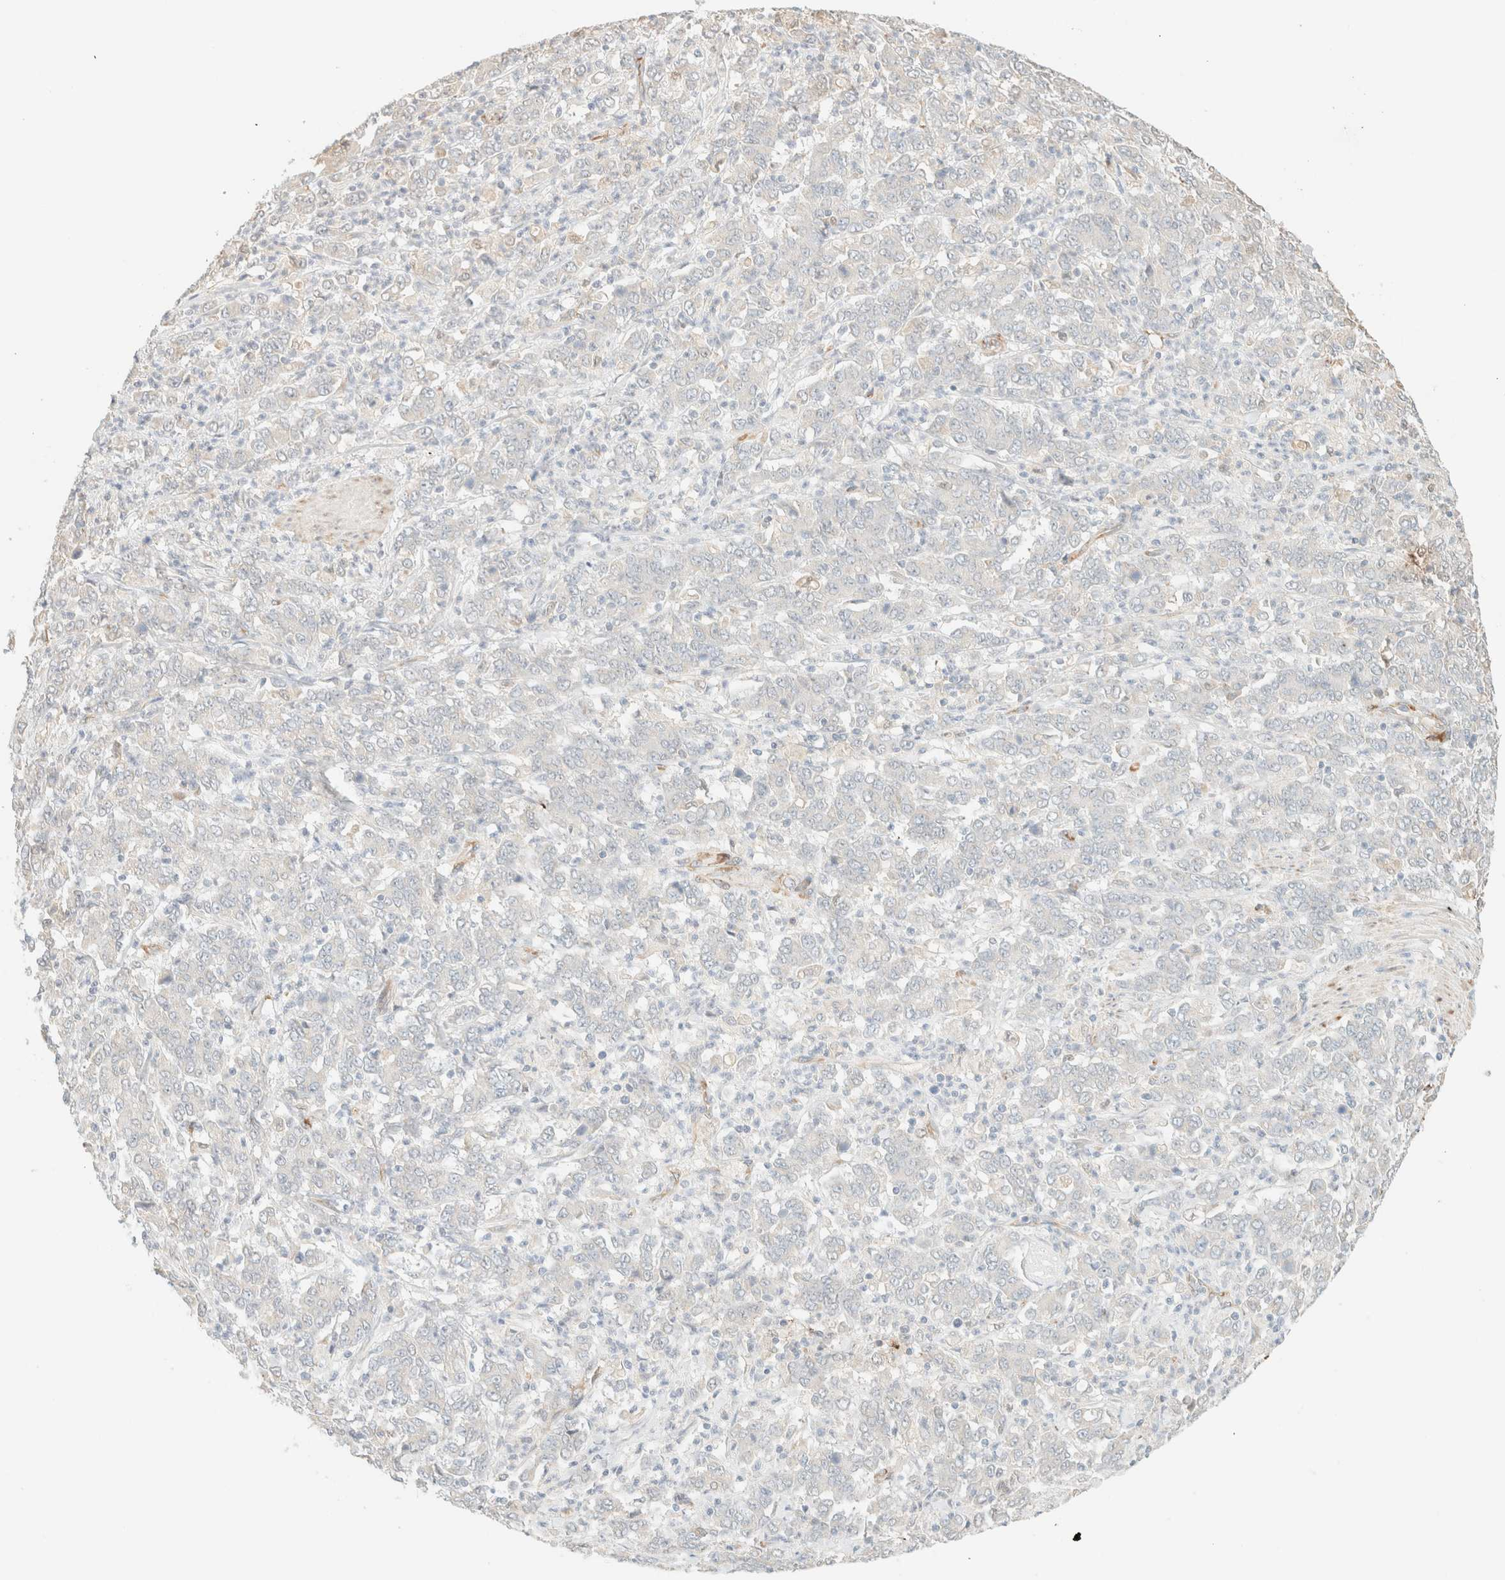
{"staining": {"intensity": "negative", "quantity": "none", "location": "none"}, "tissue": "stomach cancer", "cell_type": "Tumor cells", "image_type": "cancer", "snomed": [{"axis": "morphology", "description": "Adenocarcinoma, NOS"}, {"axis": "topography", "description": "Stomach, lower"}], "caption": "Tumor cells are negative for protein expression in human stomach cancer (adenocarcinoma).", "gene": "SPARCL1", "patient": {"sex": "female", "age": 71}}